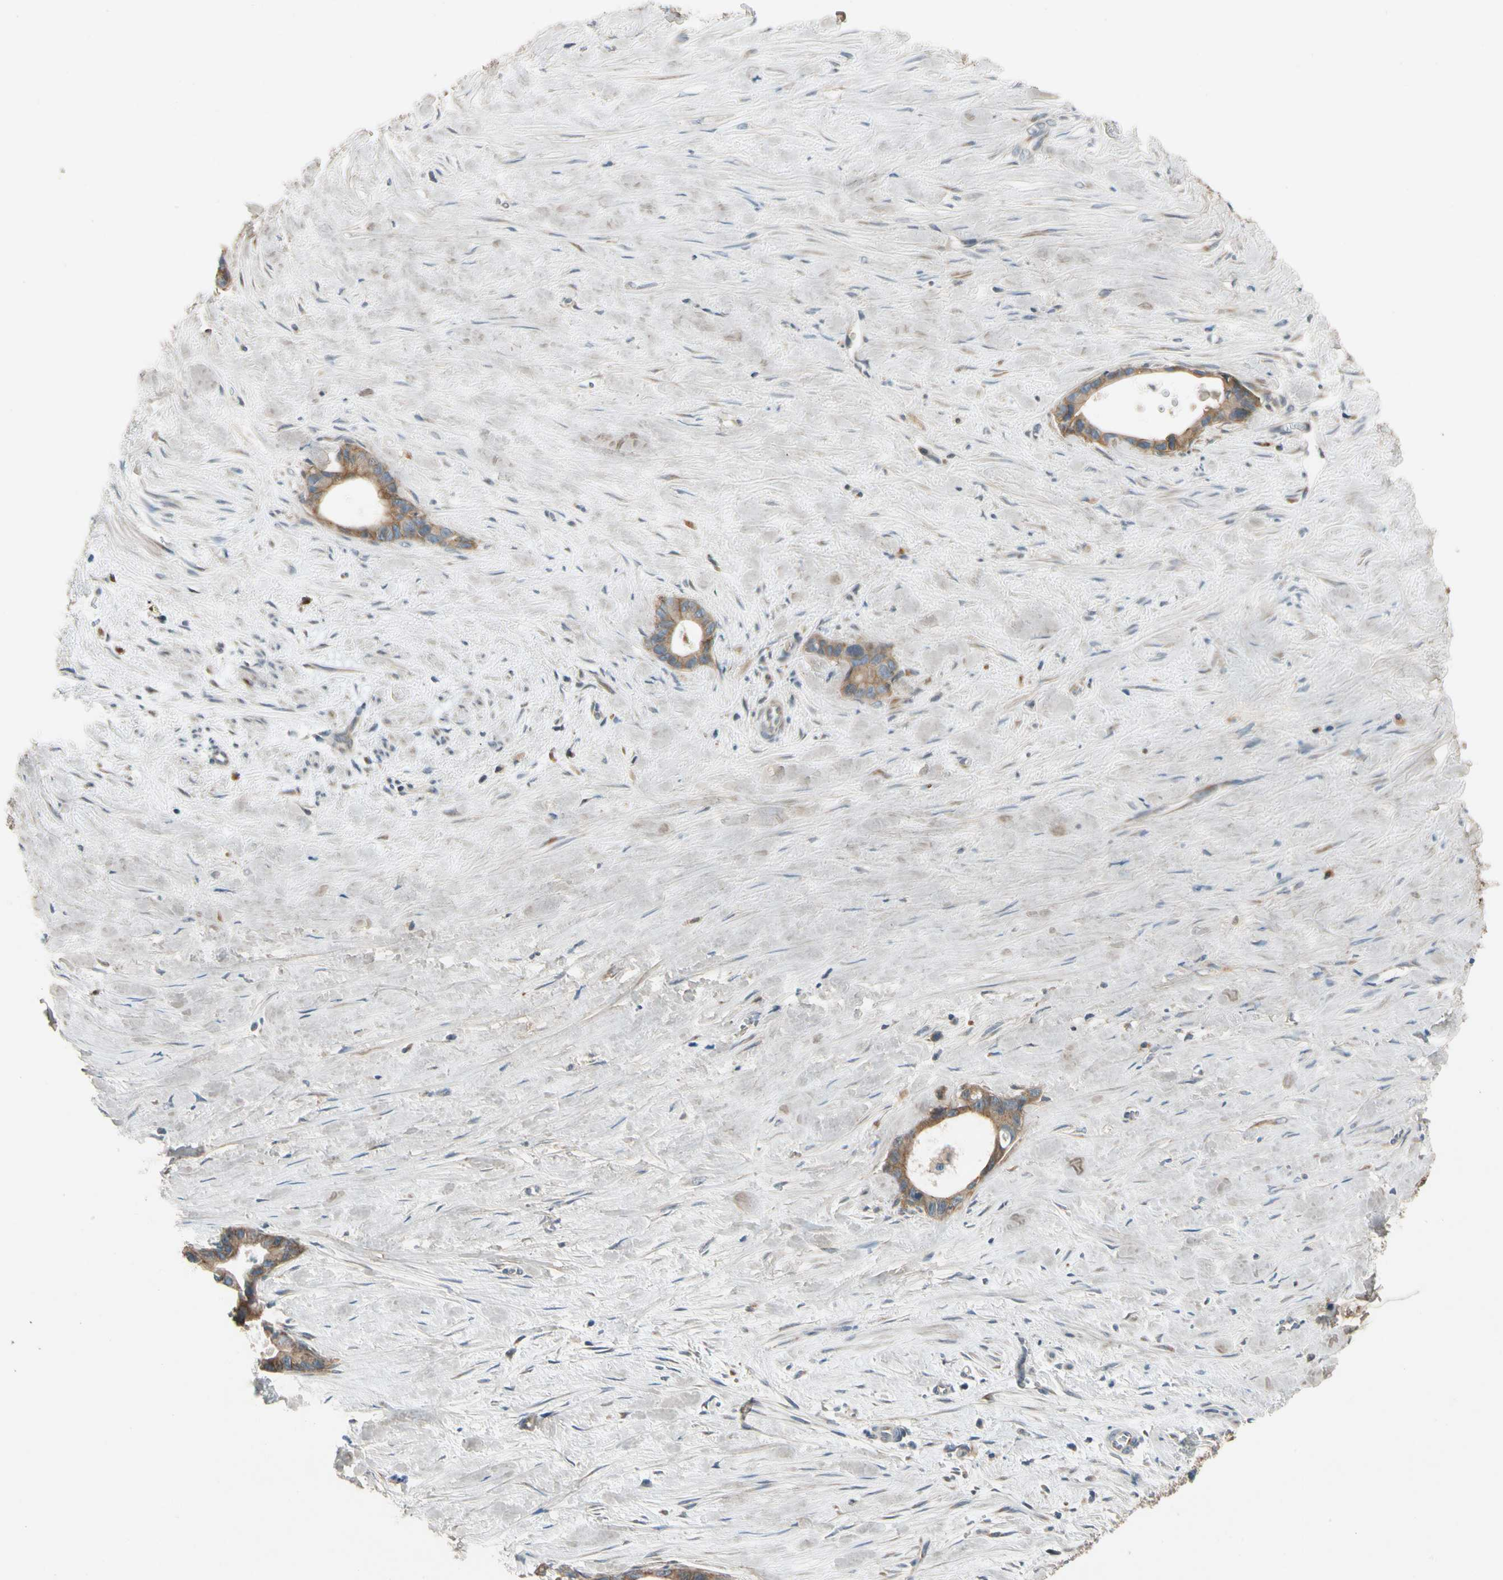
{"staining": {"intensity": "moderate", "quantity": ">75%", "location": "cytoplasmic/membranous"}, "tissue": "liver cancer", "cell_type": "Tumor cells", "image_type": "cancer", "snomed": [{"axis": "morphology", "description": "Cholangiocarcinoma"}, {"axis": "topography", "description": "Liver"}], "caption": "Tumor cells exhibit medium levels of moderate cytoplasmic/membranous staining in approximately >75% of cells in liver cancer. The staining was performed using DAB (3,3'-diaminobenzidine) to visualize the protein expression in brown, while the nuclei were stained in blue with hematoxylin (Magnification: 20x).", "gene": "MST1R", "patient": {"sex": "female", "age": 55}}